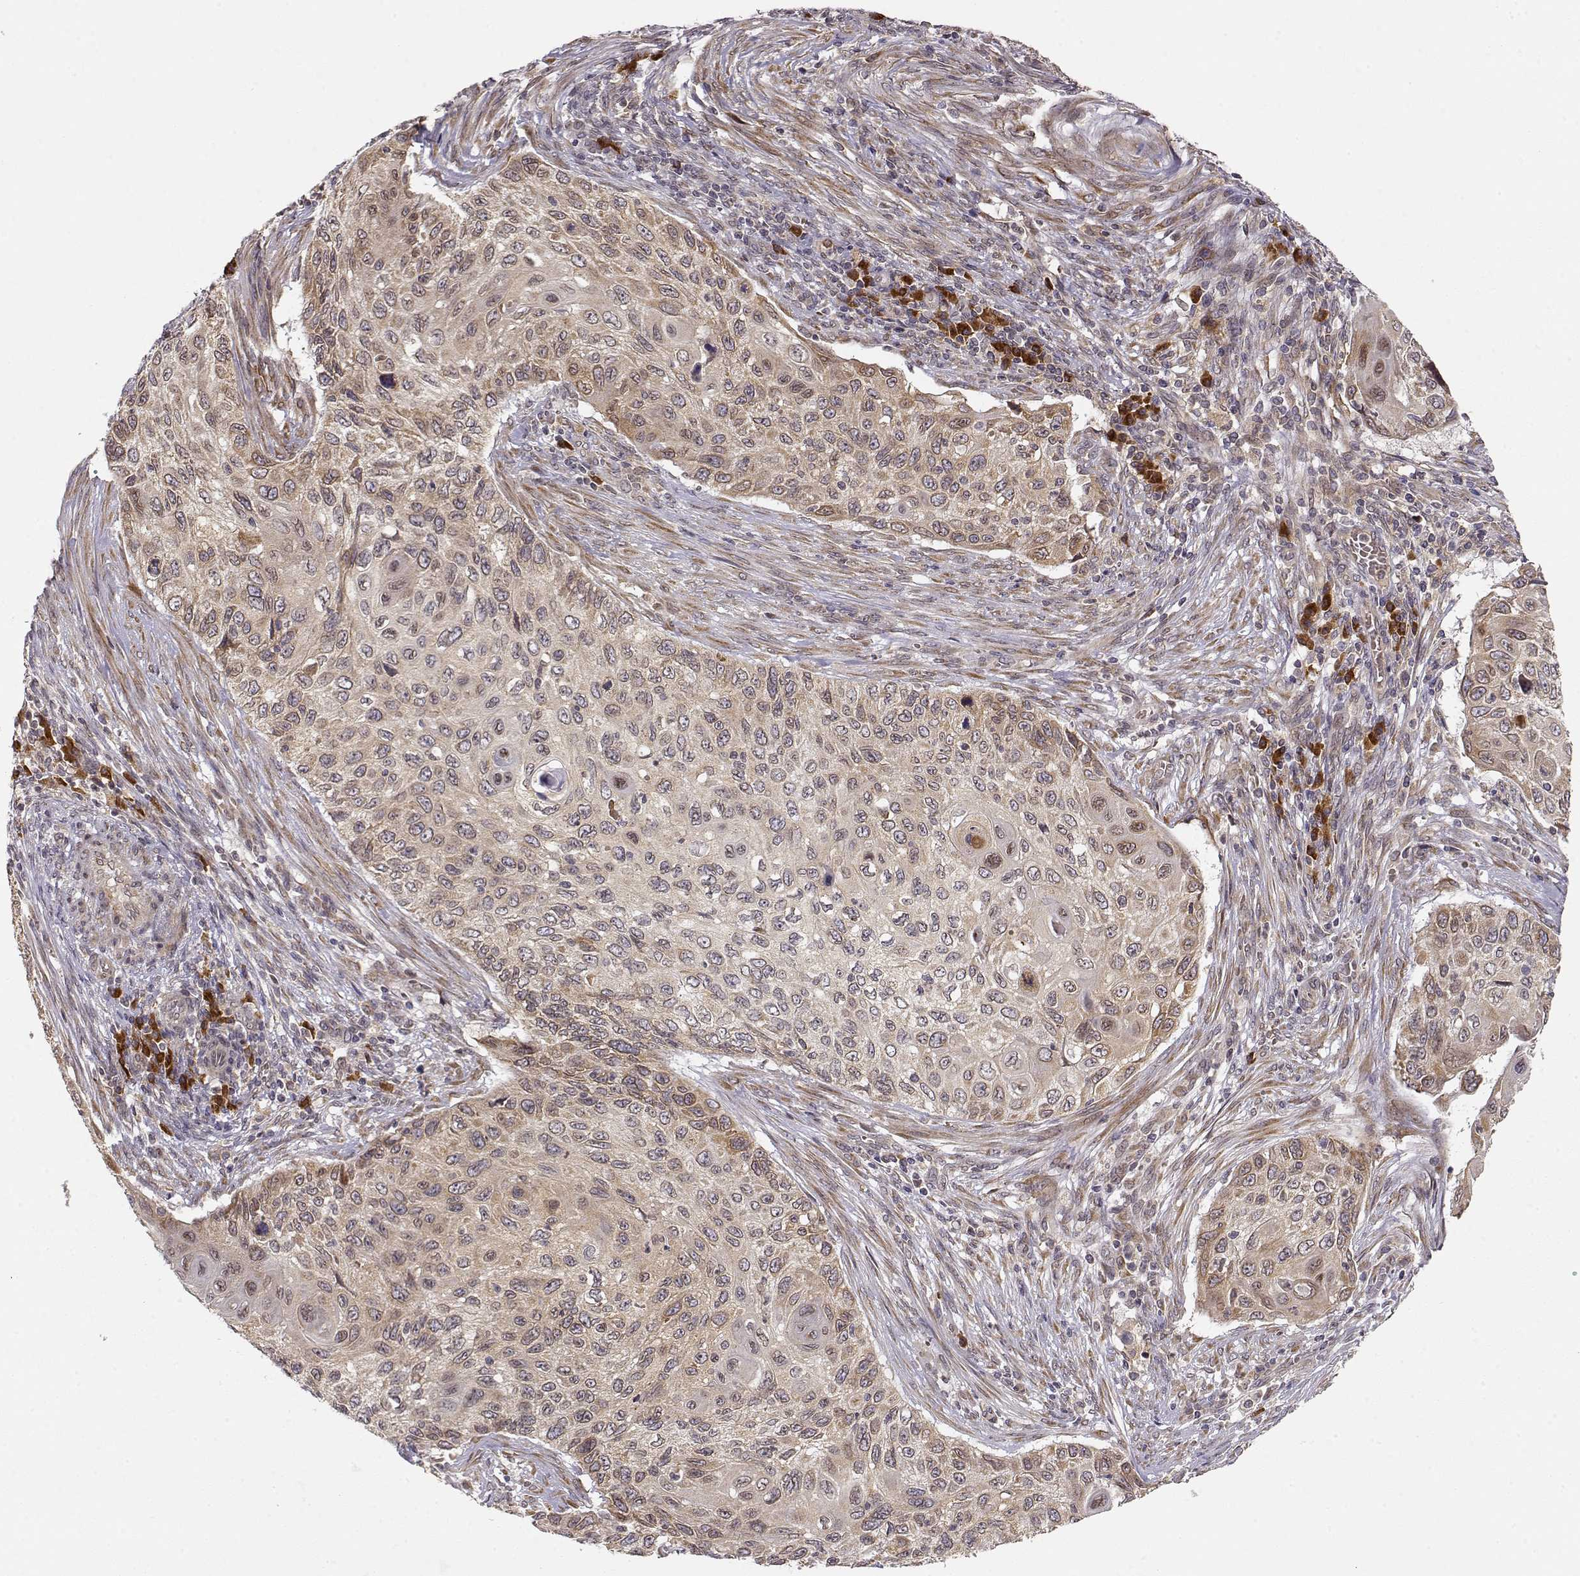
{"staining": {"intensity": "weak", "quantity": ">75%", "location": "cytoplasmic/membranous"}, "tissue": "cervical cancer", "cell_type": "Tumor cells", "image_type": "cancer", "snomed": [{"axis": "morphology", "description": "Squamous cell carcinoma, NOS"}, {"axis": "topography", "description": "Cervix"}], "caption": "A low amount of weak cytoplasmic/membranous positivity is identified in approximately >75% of tumor cells in squamous cell carcinoma (cervical) tissue.", "gene": "ERGIC2", "patient": {"sex": "female", "age": 70}}